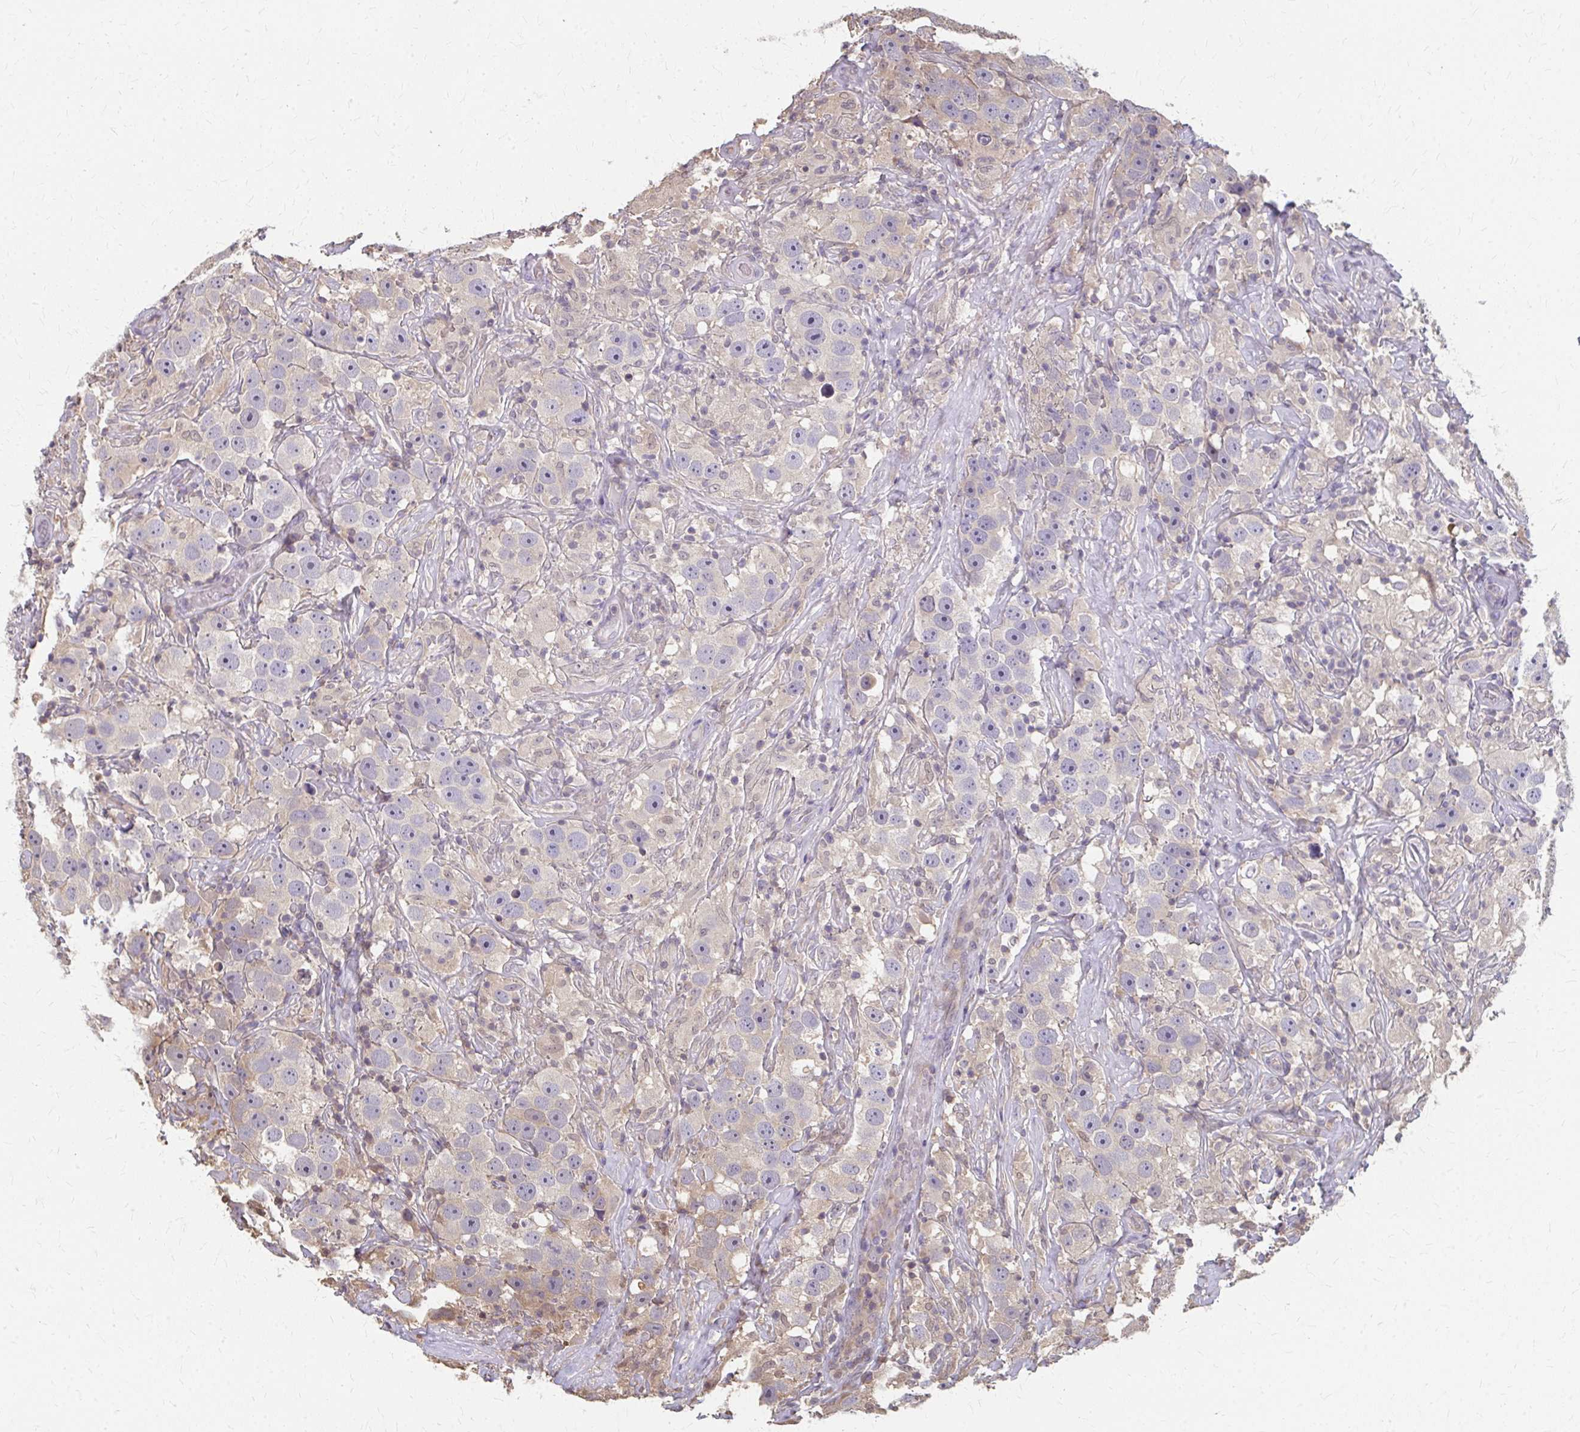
{"staining": {"intensity": "weak", "quantity": "<25%", "location": "cytoplasmic/membranous"}, "tissue": "testis cancer", "cell_type": "Tumor cells", "image_type": "cancer", "snomed": [{"axis": "morphology", "description": "Seminoma, NOS"}, {"axis": "topography", "description": "Testis"}], "caption": "This is a histopathology image of IHC staining of seminoma (testis), which shows no staining in tumor cells.", "gene": "RABGAP1L", "patient": {"sex": "male", "age": 49}}